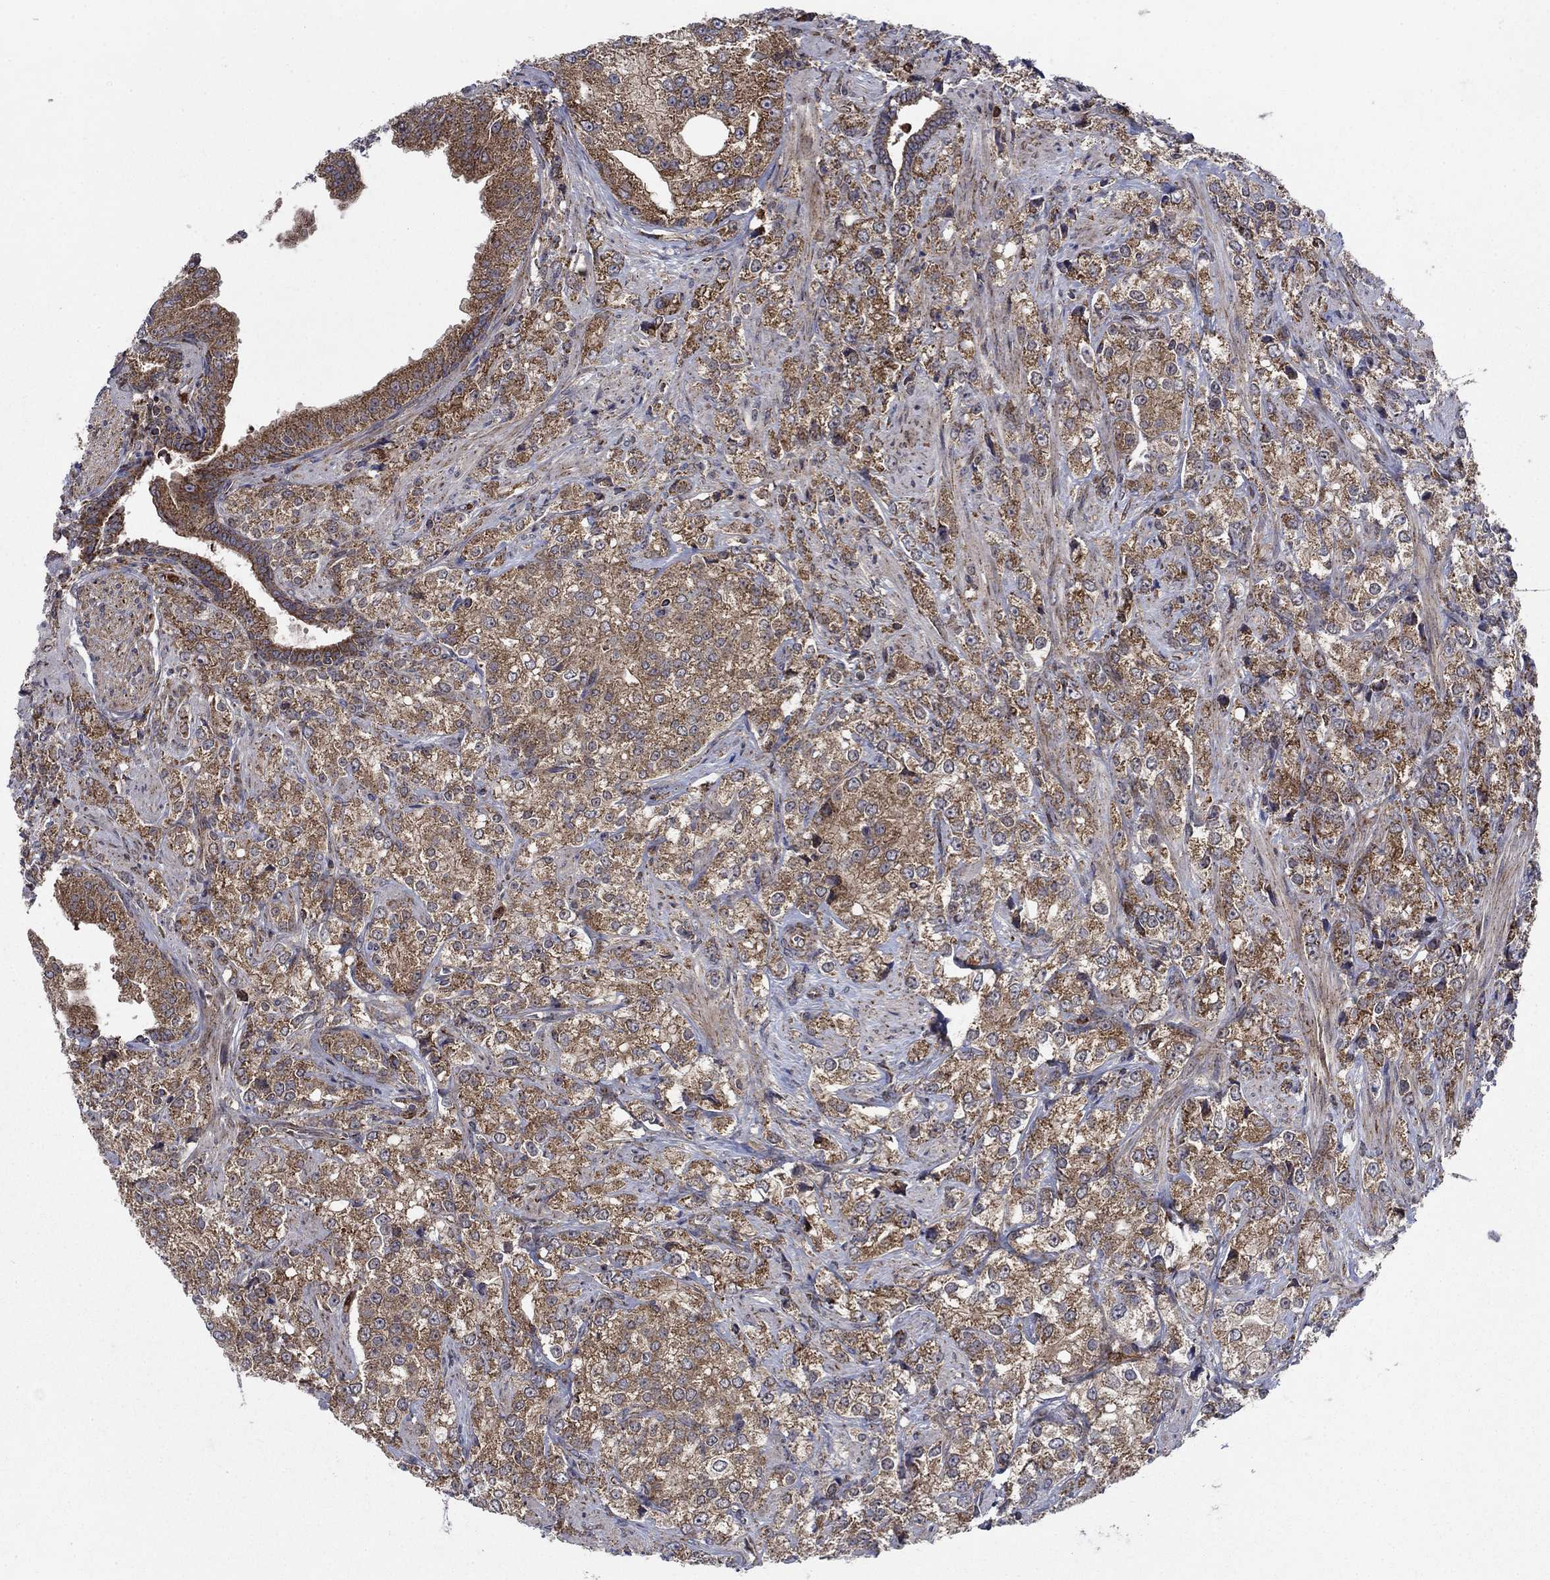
{"staining": {"intensity": "strong", "quantity": "25%-75%", "location": "cytoplasmic/membranous"}, "tissue": "prostate cancer", "cell_type": "Tumor cells", "image_type": "cancer", "snomed": [{"axis": "morphology", "description": "Adenocarcinoma, NOS"}, {"axis": "topography", "description": "Prostate and seminal vesicle, NOS"}, {"axis": "topography", "description": "Prostate"}], "caption": "Immunohistochemistry (IHC) (DAB) staining of human adenocarcinoma (prostate) shows strong cytoplasmic/membranous protein expression in approximately 25%-75% of tumor cells.", "gene": "RNF19B", "patient": {"sex": "male", "age": 68}}